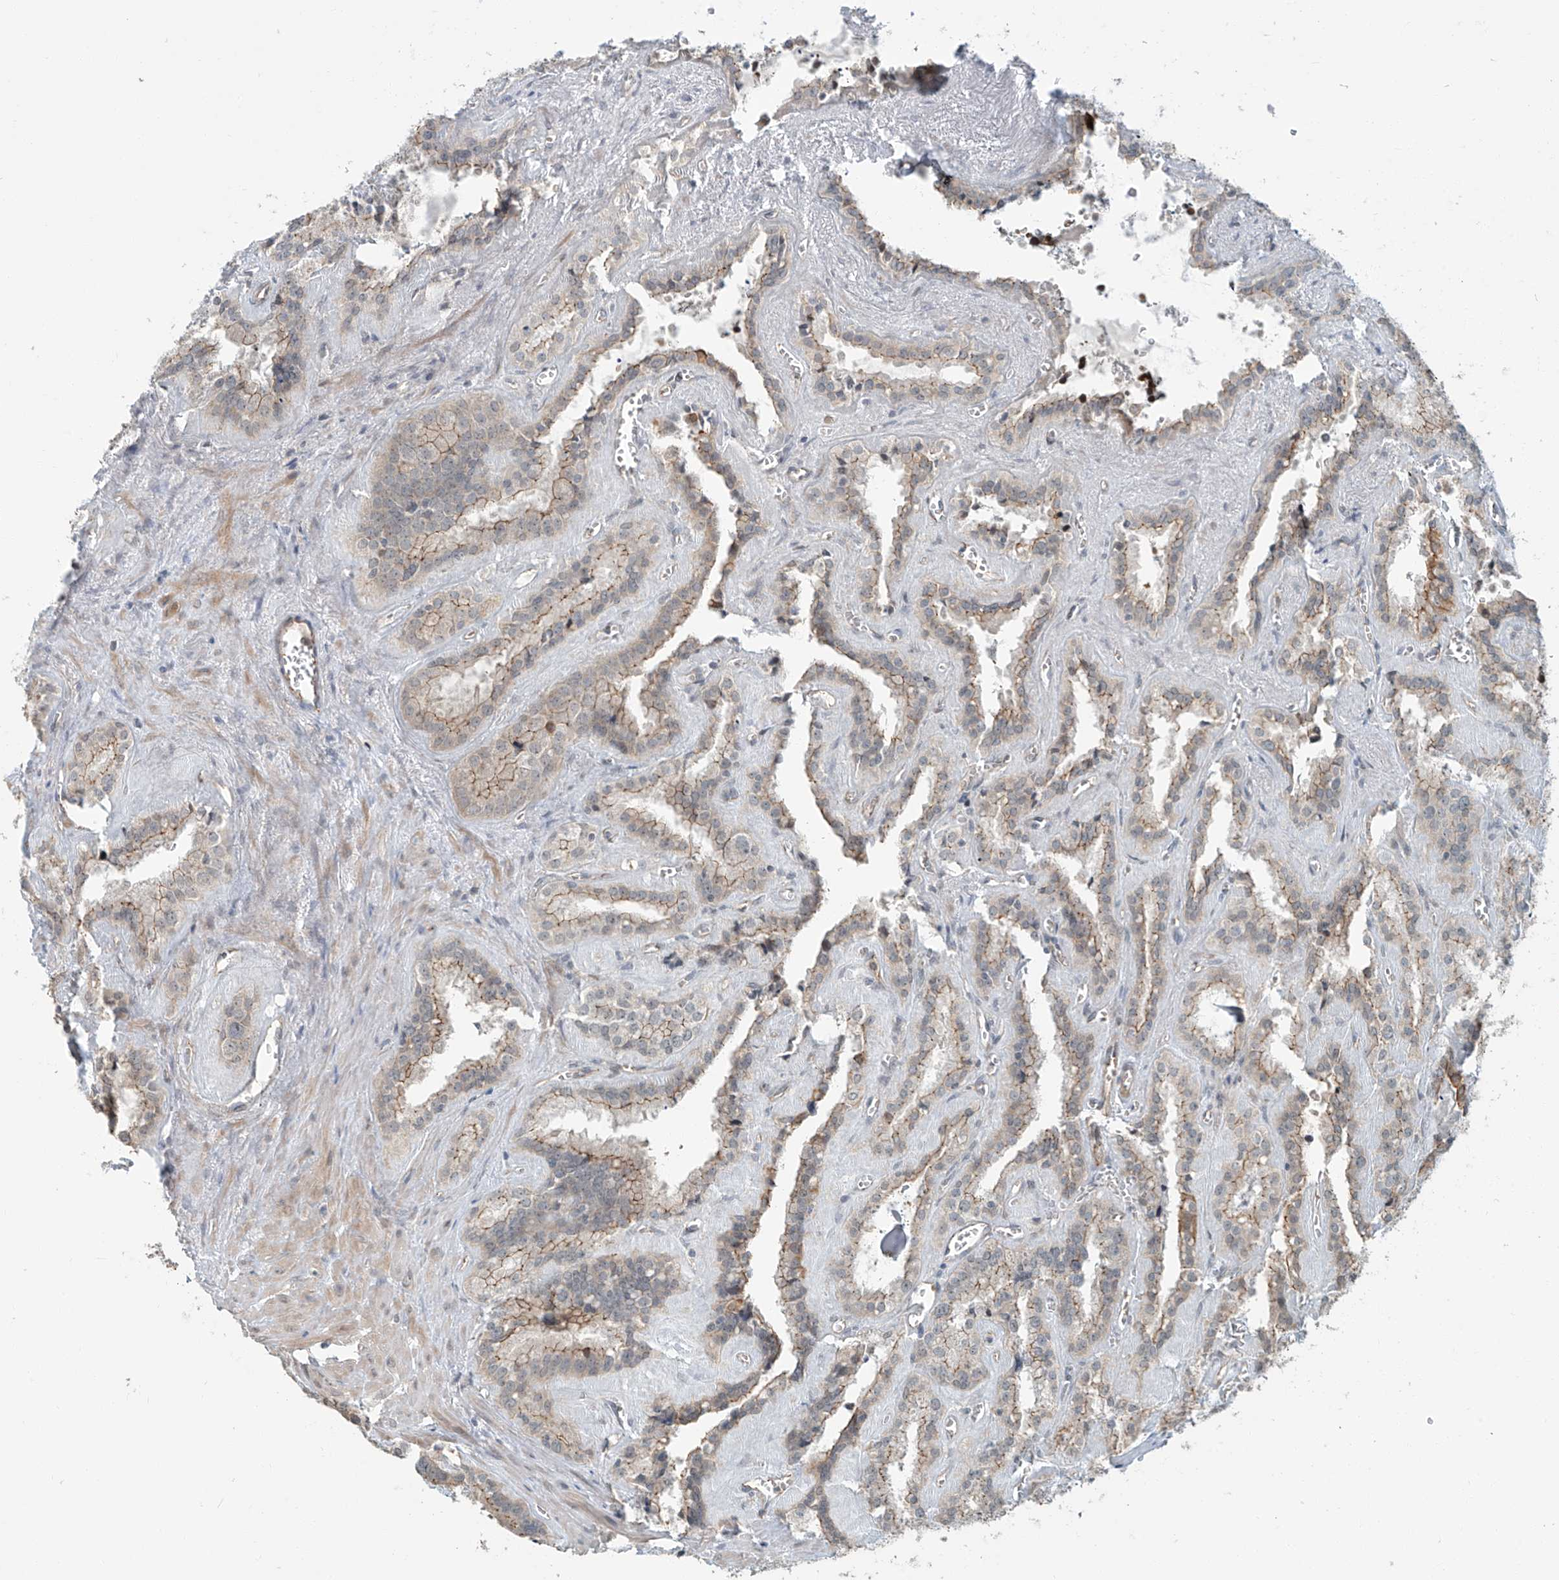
{"staining": {"intensity": "moderate", "quantity": "25%-75%", "location": "cytoplasmic/membranous"}, "tissue": "seminal vesicle", "cell_type": "Glandular cells", "image_type": "normal", "snomed": [{"axis": "morphology", "description": "Normal tissue, NOS"}, {"axis": "topography", "description": "Prostate"}, {"axis": "topography", "description": "Seminal veicle"}], "caption": "Glandular cells exhibit moderate cytoplasmic/membranous positivity in approximately 25%-75% of cells in unremarkable seminal vesicle.", "gene": "ZNF16", "patient": {"sex": "male", "age": 59}}